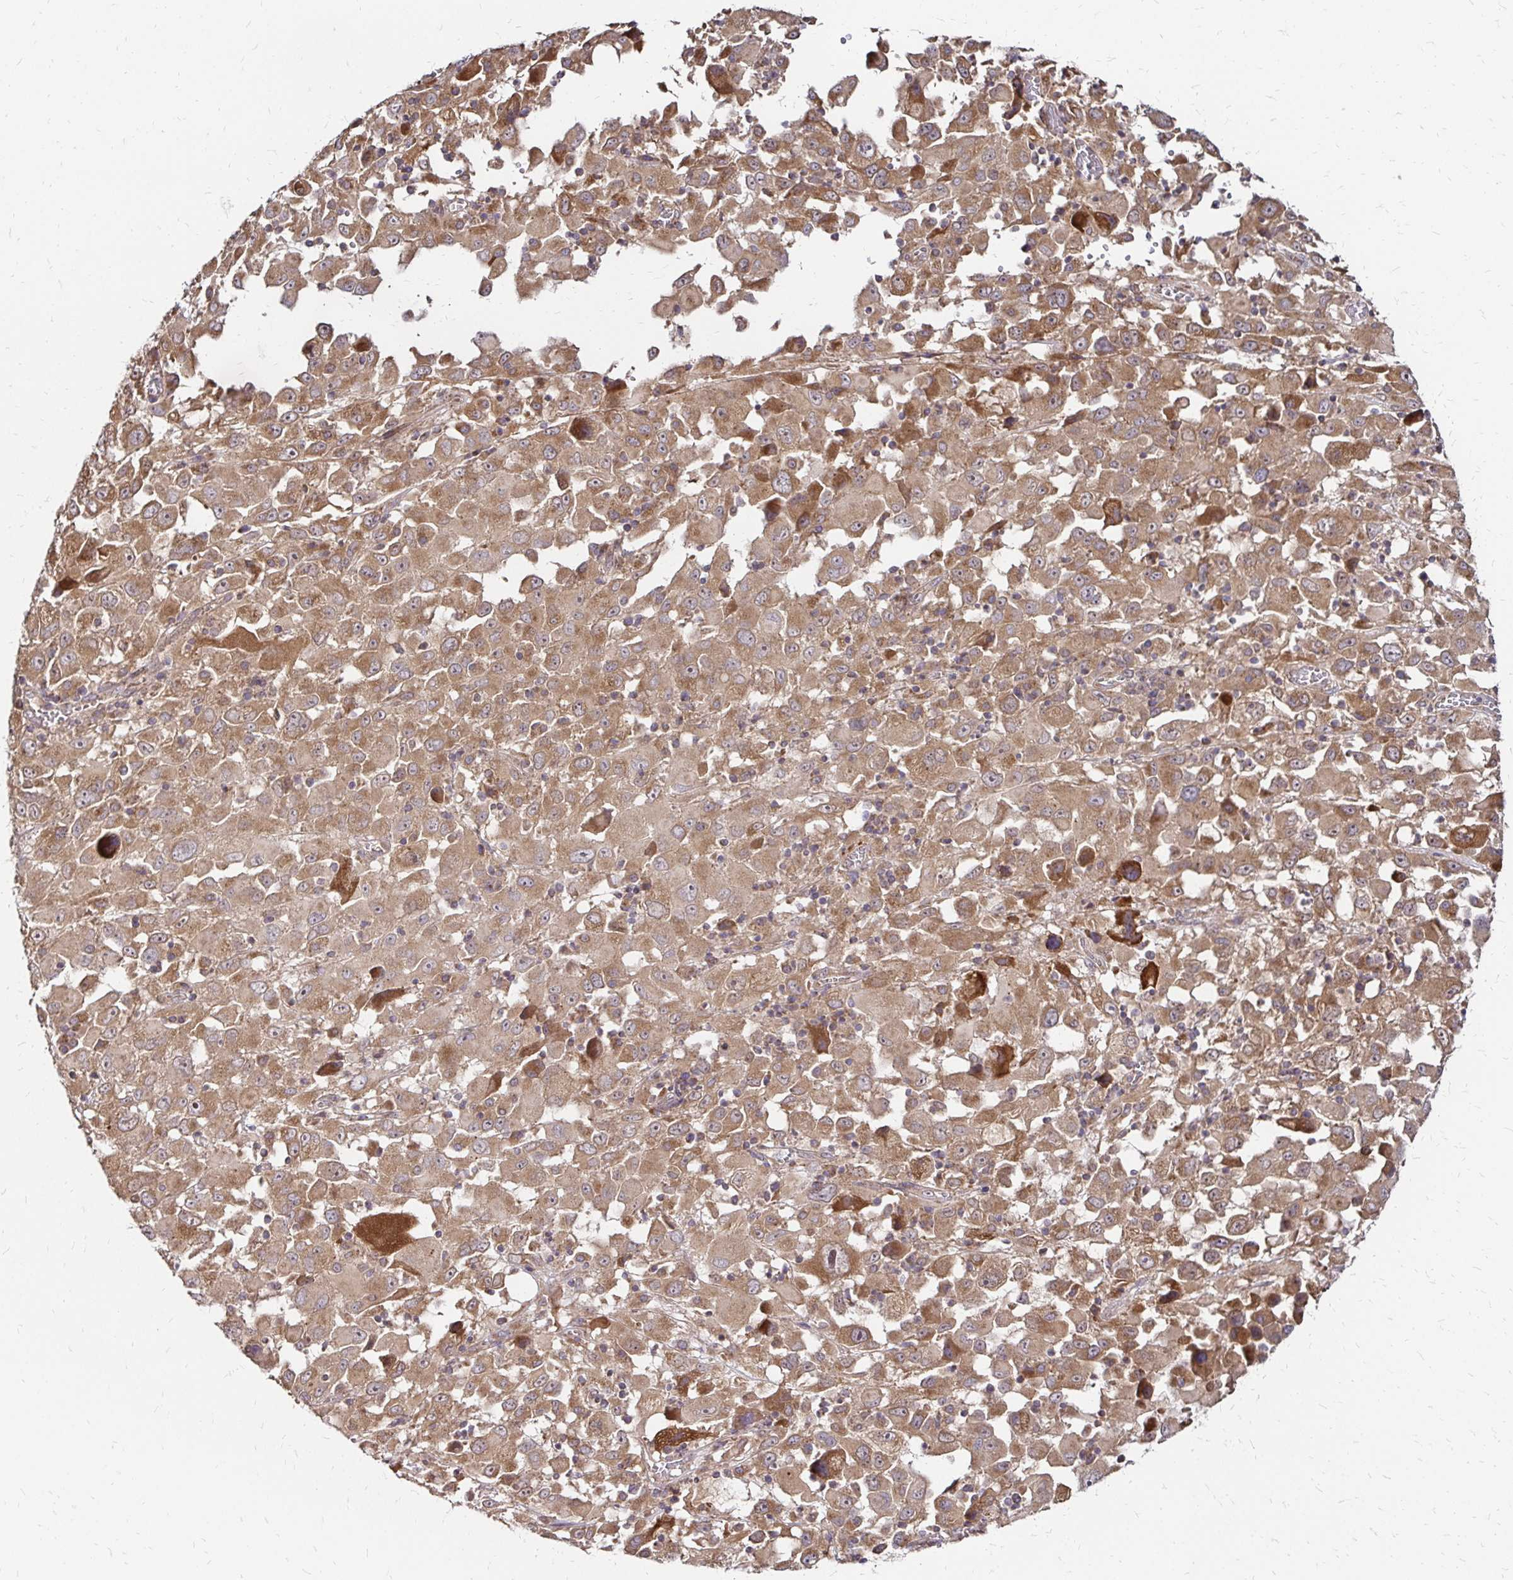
{"staining": {"intensity": "moderate", "quantity": ">75%", "location": "cytoplasmic/membranous"}, "tissue": "melanoma", "cell_type": "Tumor cells", "image_type": "cancer", "snomed": [{"axis": "morphology", "description": "Malignant melanoma, Metastatic site"}, {"axis": "topography", "description": "Soft tissue"}], "caption": "Protein expression analysis of melanoma shows moderate cytoplasmic/membranous staining in approximately >75% of tumor cells.", "gene": "ZW10", "patient": {"sex": "male", "age": 50}}